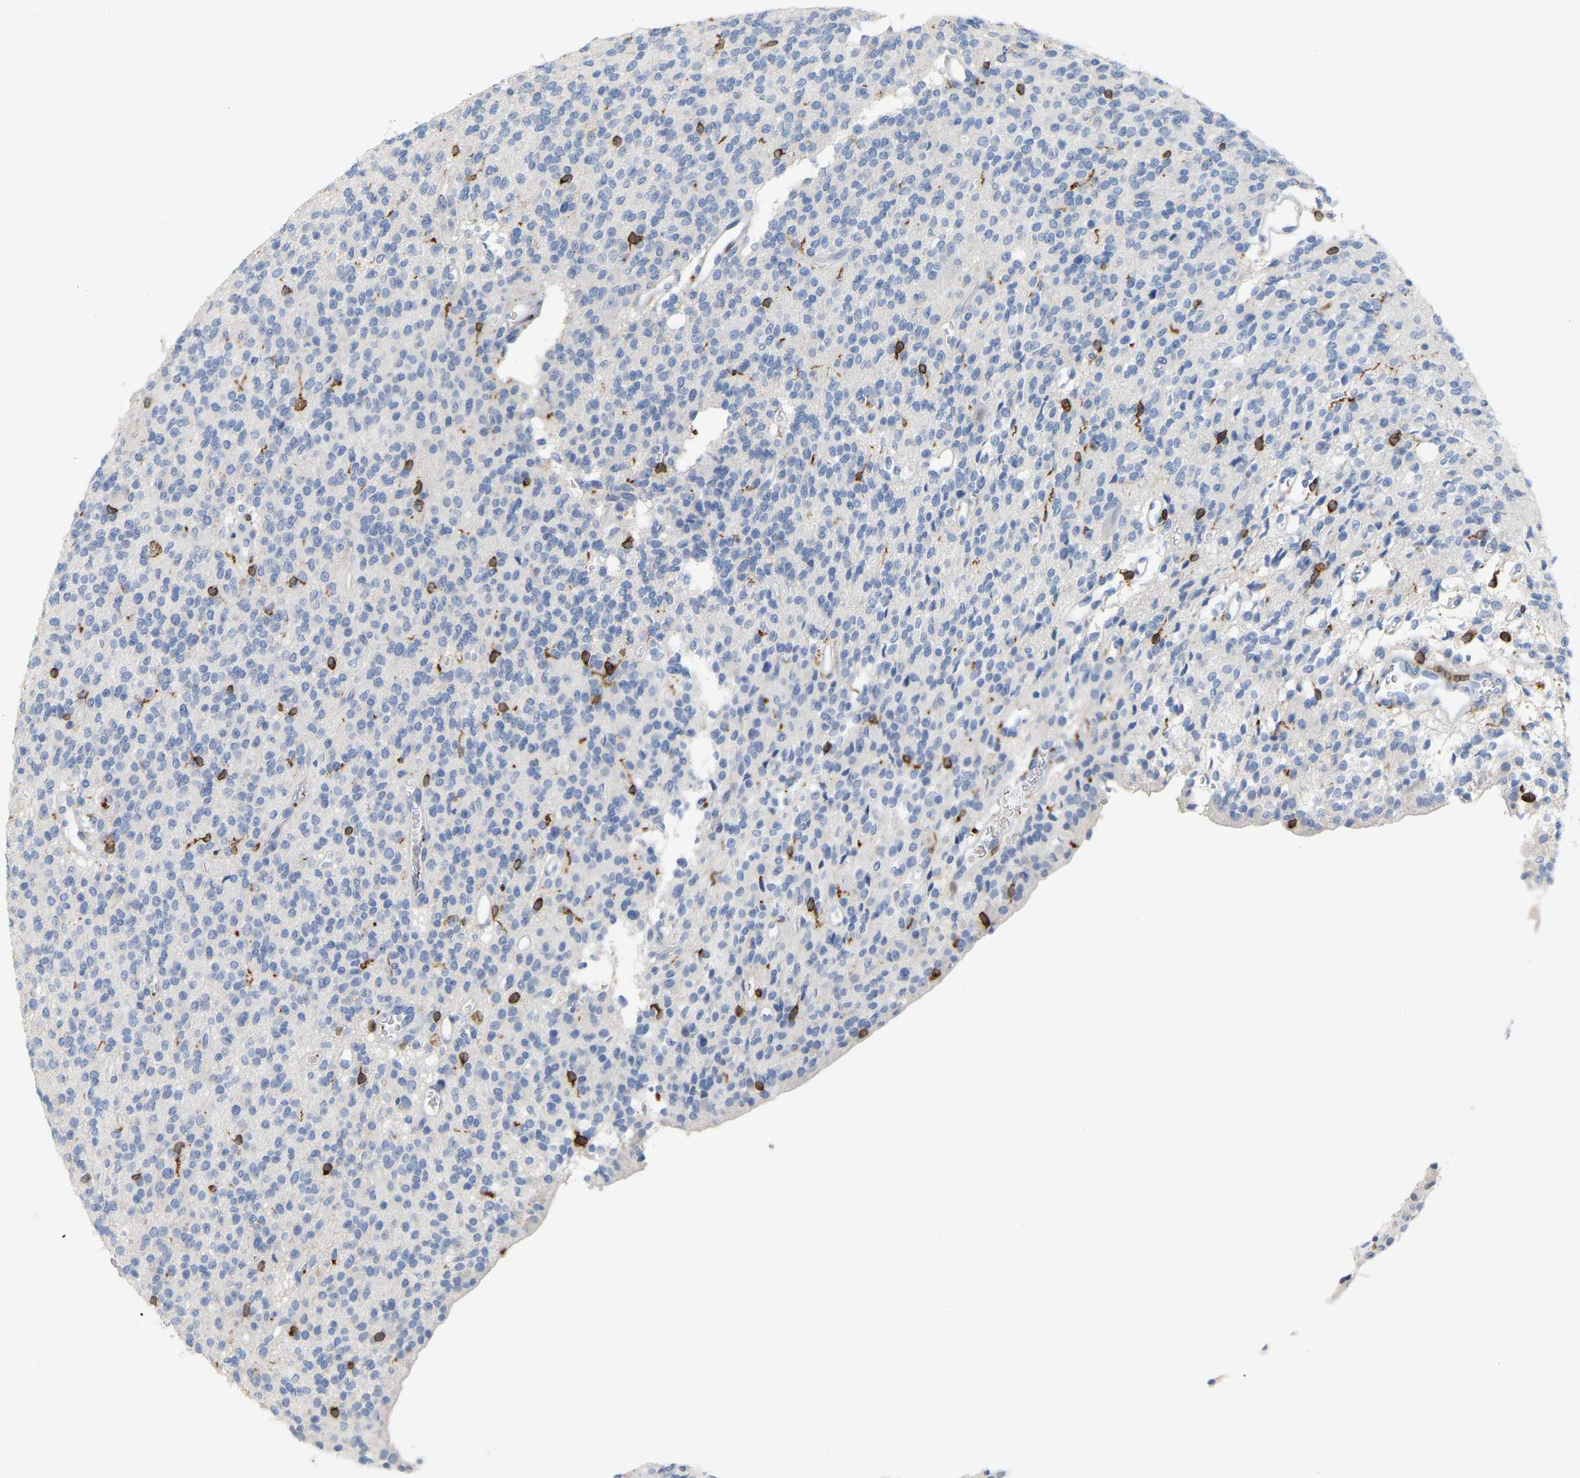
{"staining": {"intensity": "negative", "quantity": "none", "location": "none"}, "tissue": "glioma", "cell_type": "Tumor cells", "image_type": "cancer", "snomed": [{"axis": "morphology", "description": "Glioma, malignant, High grade"}, {"axis": "topography", "description": "Brain"}], "caption": "A high-resolution micrograph shows immunohistochemistry (IHC) staining of glioma, which reveals no significant expression in tumor cells. (Stains: DAB immunohistochemistry with hematoxylin counter stain, Microscopy: brightfield microscopy at high magnification).", "gene": "PTGS1", "patient": {"sex": "male", "age": 34}}